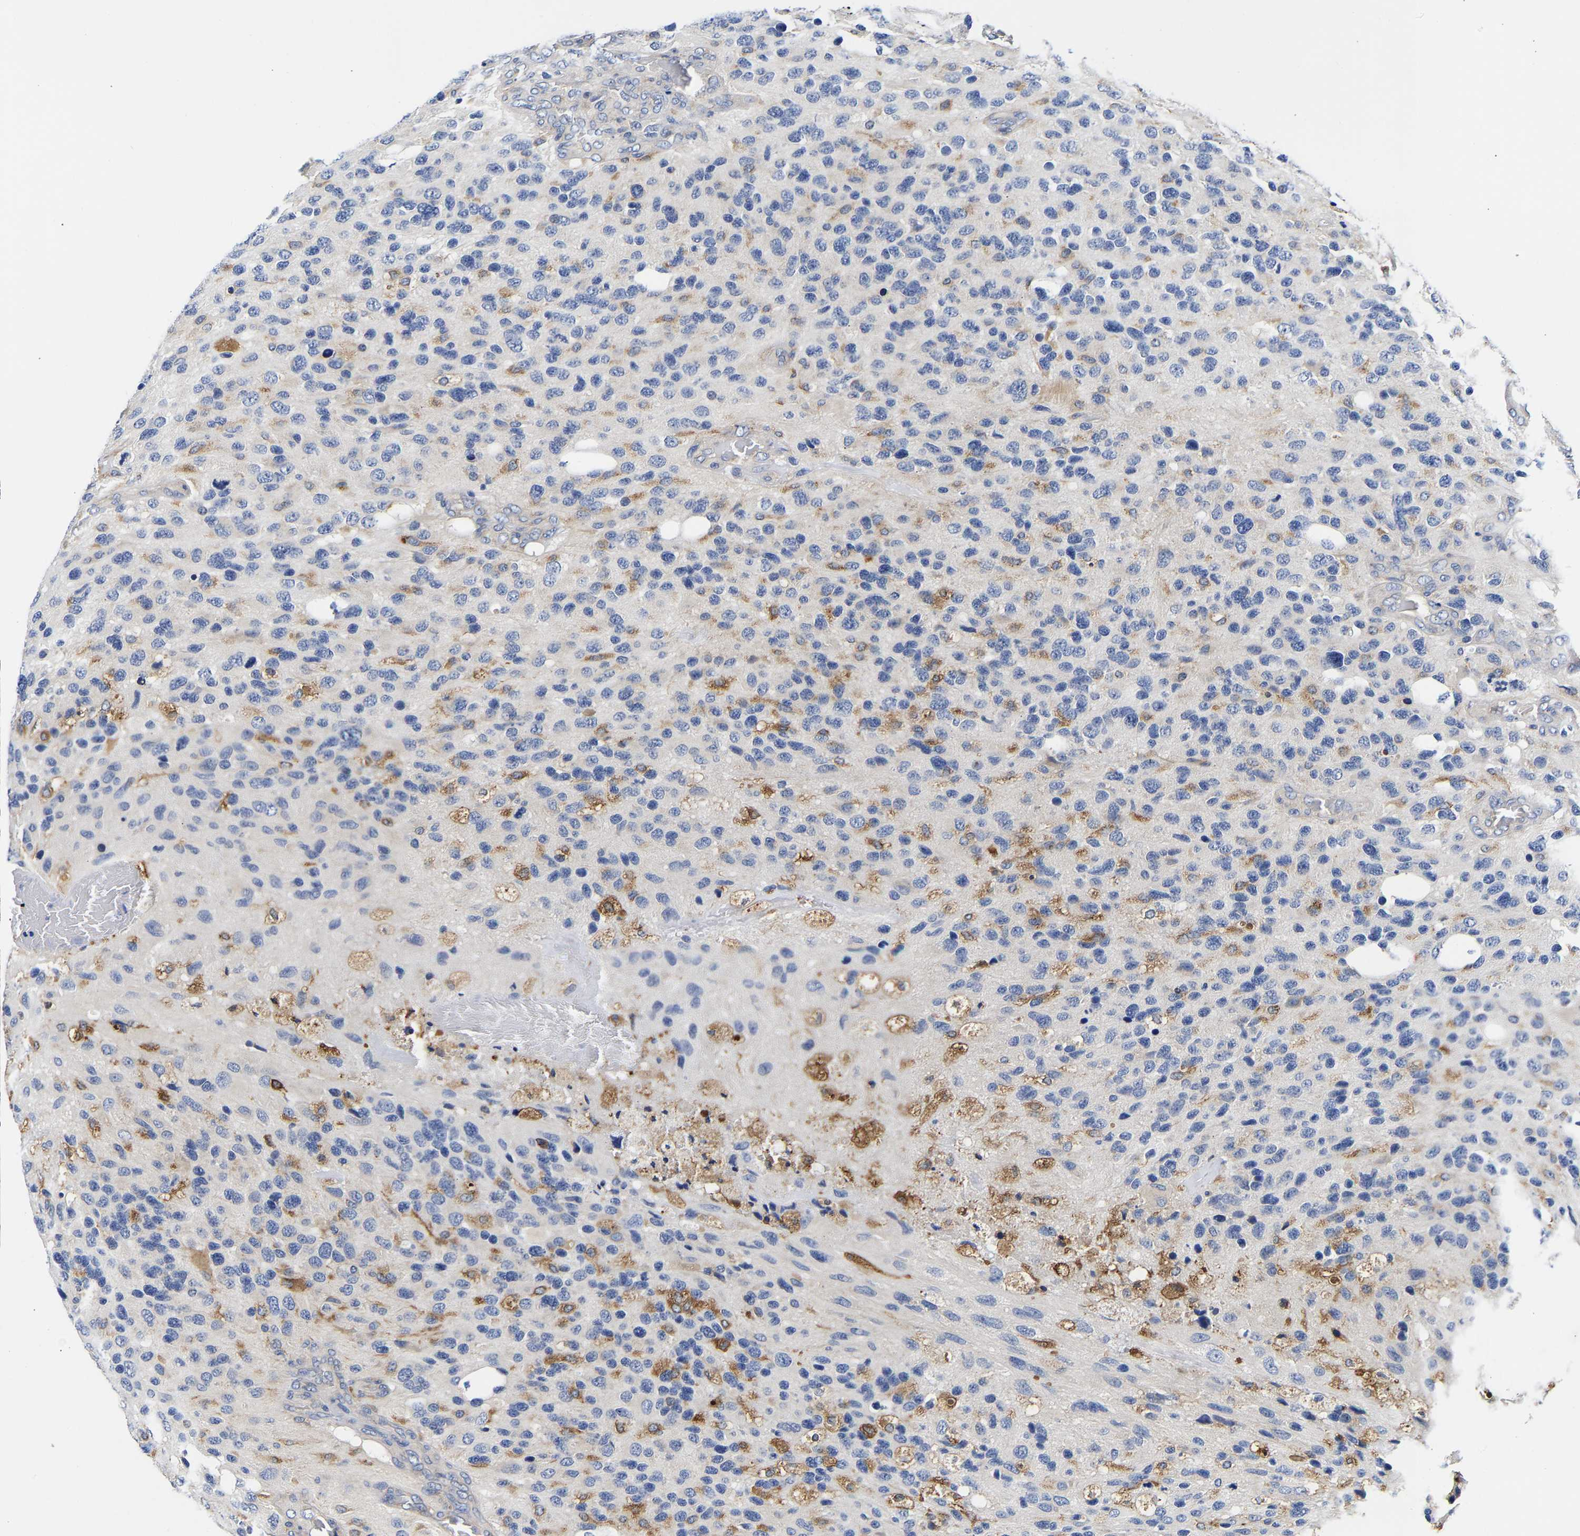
{"staining": {"intensity": "negative", "quantity": "none", "location": "none"}, "tissue": "glioma", "cell_type": "Tumor cells", "image_type": "cancer", "snomed": [{"axis": "morphology", "description": "Glioma, malignant, High grade"}, {"axis": "topography", "description": "Brain"}], "caption": "This is a image of immunohistochemistry staining of glioma, which shows no staining in tumor cells.", "gene": "CCDC6", "patient": {"sex": "female", "age": 58}}